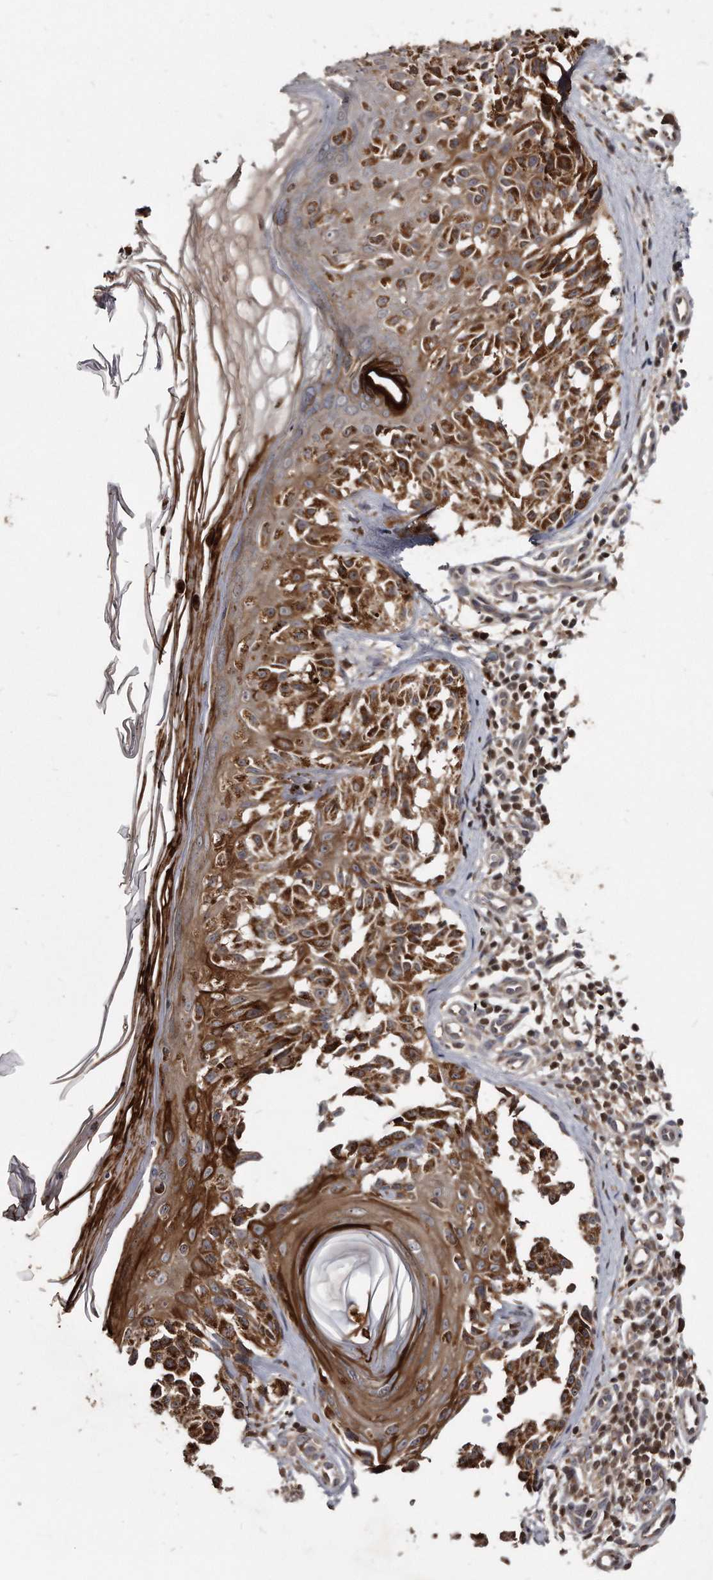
{"staining": {"intensity": "moderate", "quantity": ">75%", "location": "cytoplasmic/membranous"}, "tissue": "melanoma", "cell_type": "Tumor cells", "image_type": "cancer", "snomed": [{"axis": "morphology", "description": "Malignant melanoma, NOS"}, {"axis": "topography", "description": "Skin"}], "caption": "Protein expression by IHC displays moderate cytoplasmic/membranous expression in approximately >75% of tumor cells in malignant melanoma. (DAB (3,3'-diaminobenzidine) IHC, brown staining for protein, blue staining for nuclei).", "gene": "FAM136A", "patient": {"sex": "female", "age": 50}}